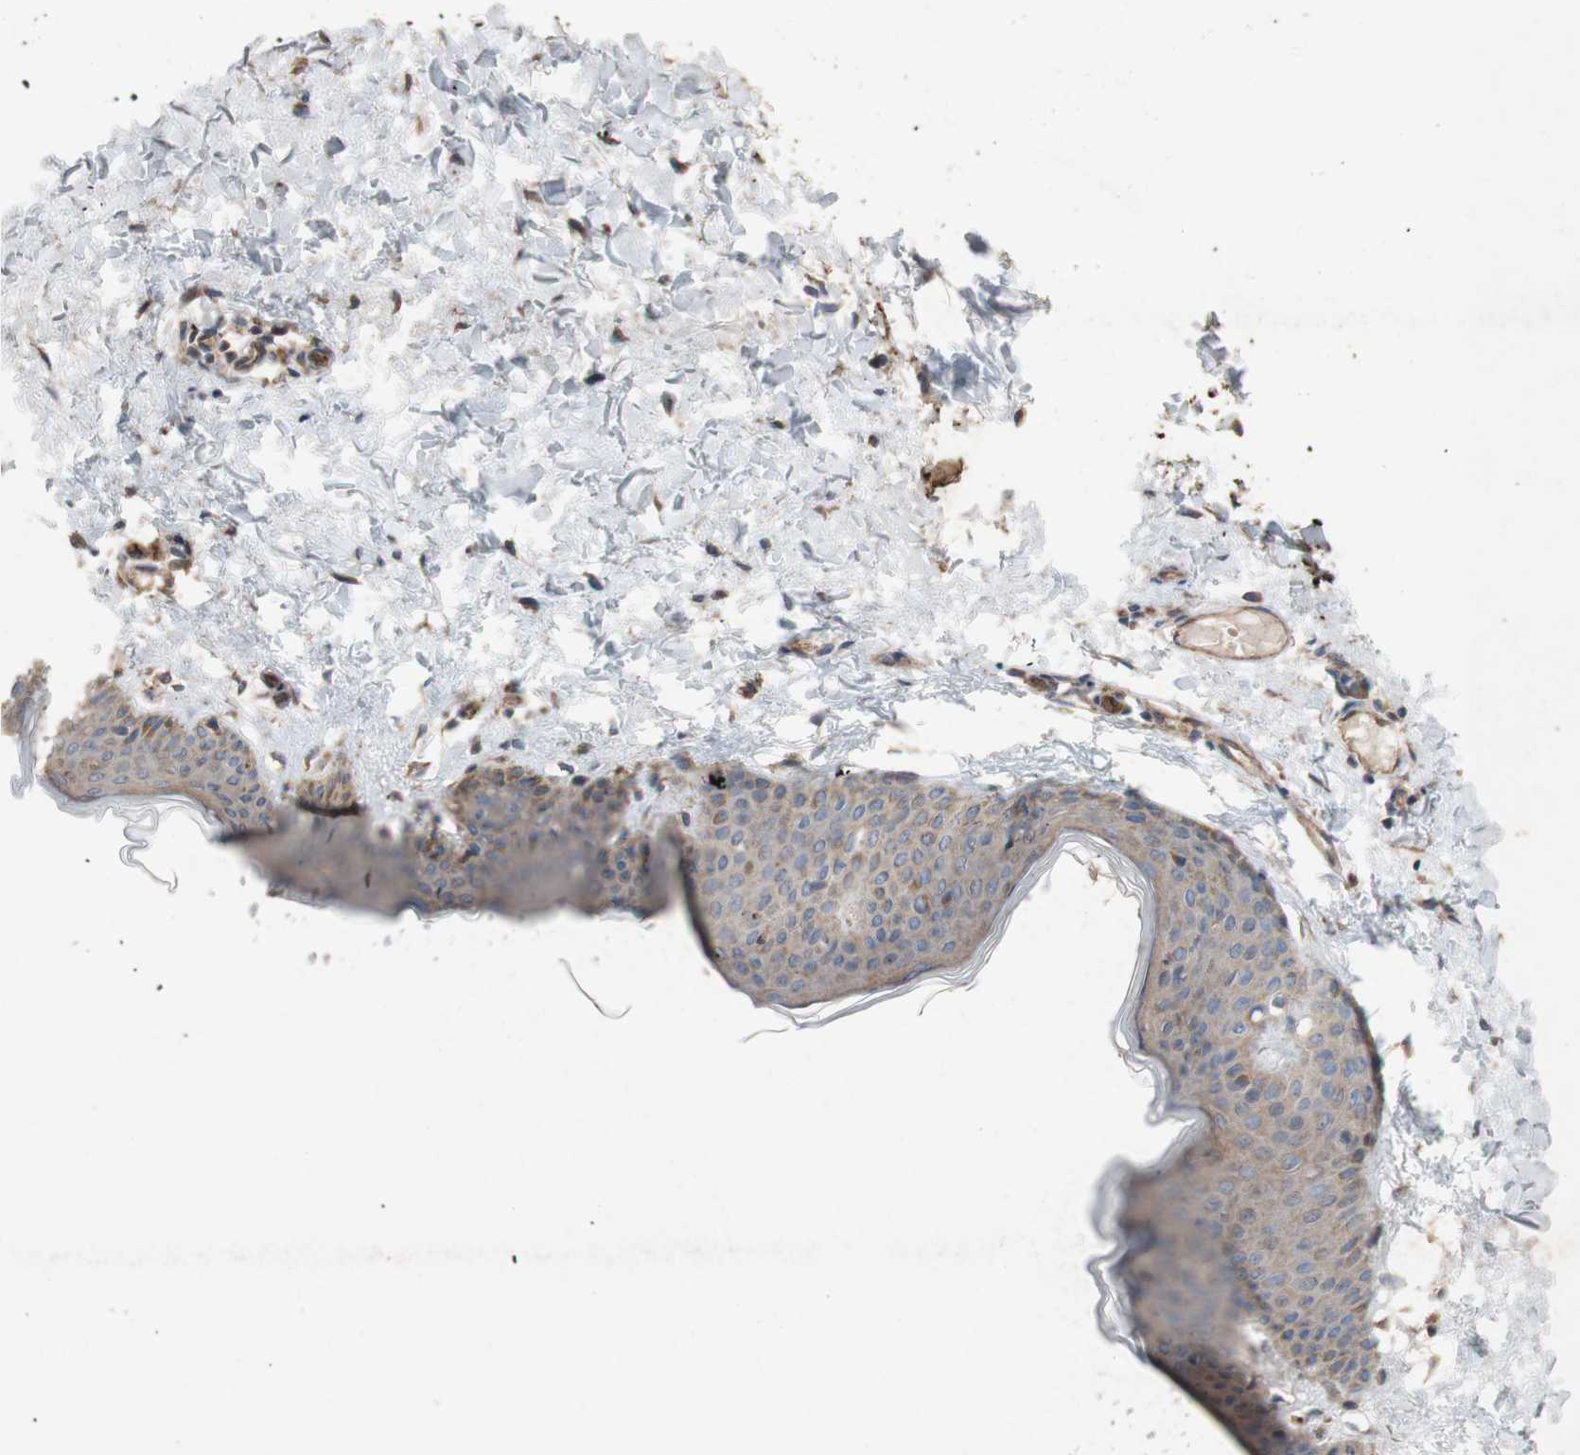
{"staining": {"intensity": "moderate", "quantity": ">75%", "location": "cytoplasmic/membranous"}, "tissue": "skin", "cell_type": "Fibroblasts", "image_type": "normal", "snomed": [{"axis": "morphology", "description": "Normal tissue, NOS"}, {"axis": "topography", "description": "Skin"}], "caption": "High-magnification brightfield microscopy of benign skin stained with DAB (brown) and counterstained with hematoxylin (blue). fibroblasts exhibit moderate cytoplasmic/membranous staining is present in approximately>75% of cells. (brown staining indicates protein expression, while blue staining denotes nuclei).", "gene": "TST", "patient": {"sex": "female", "age": 17}}